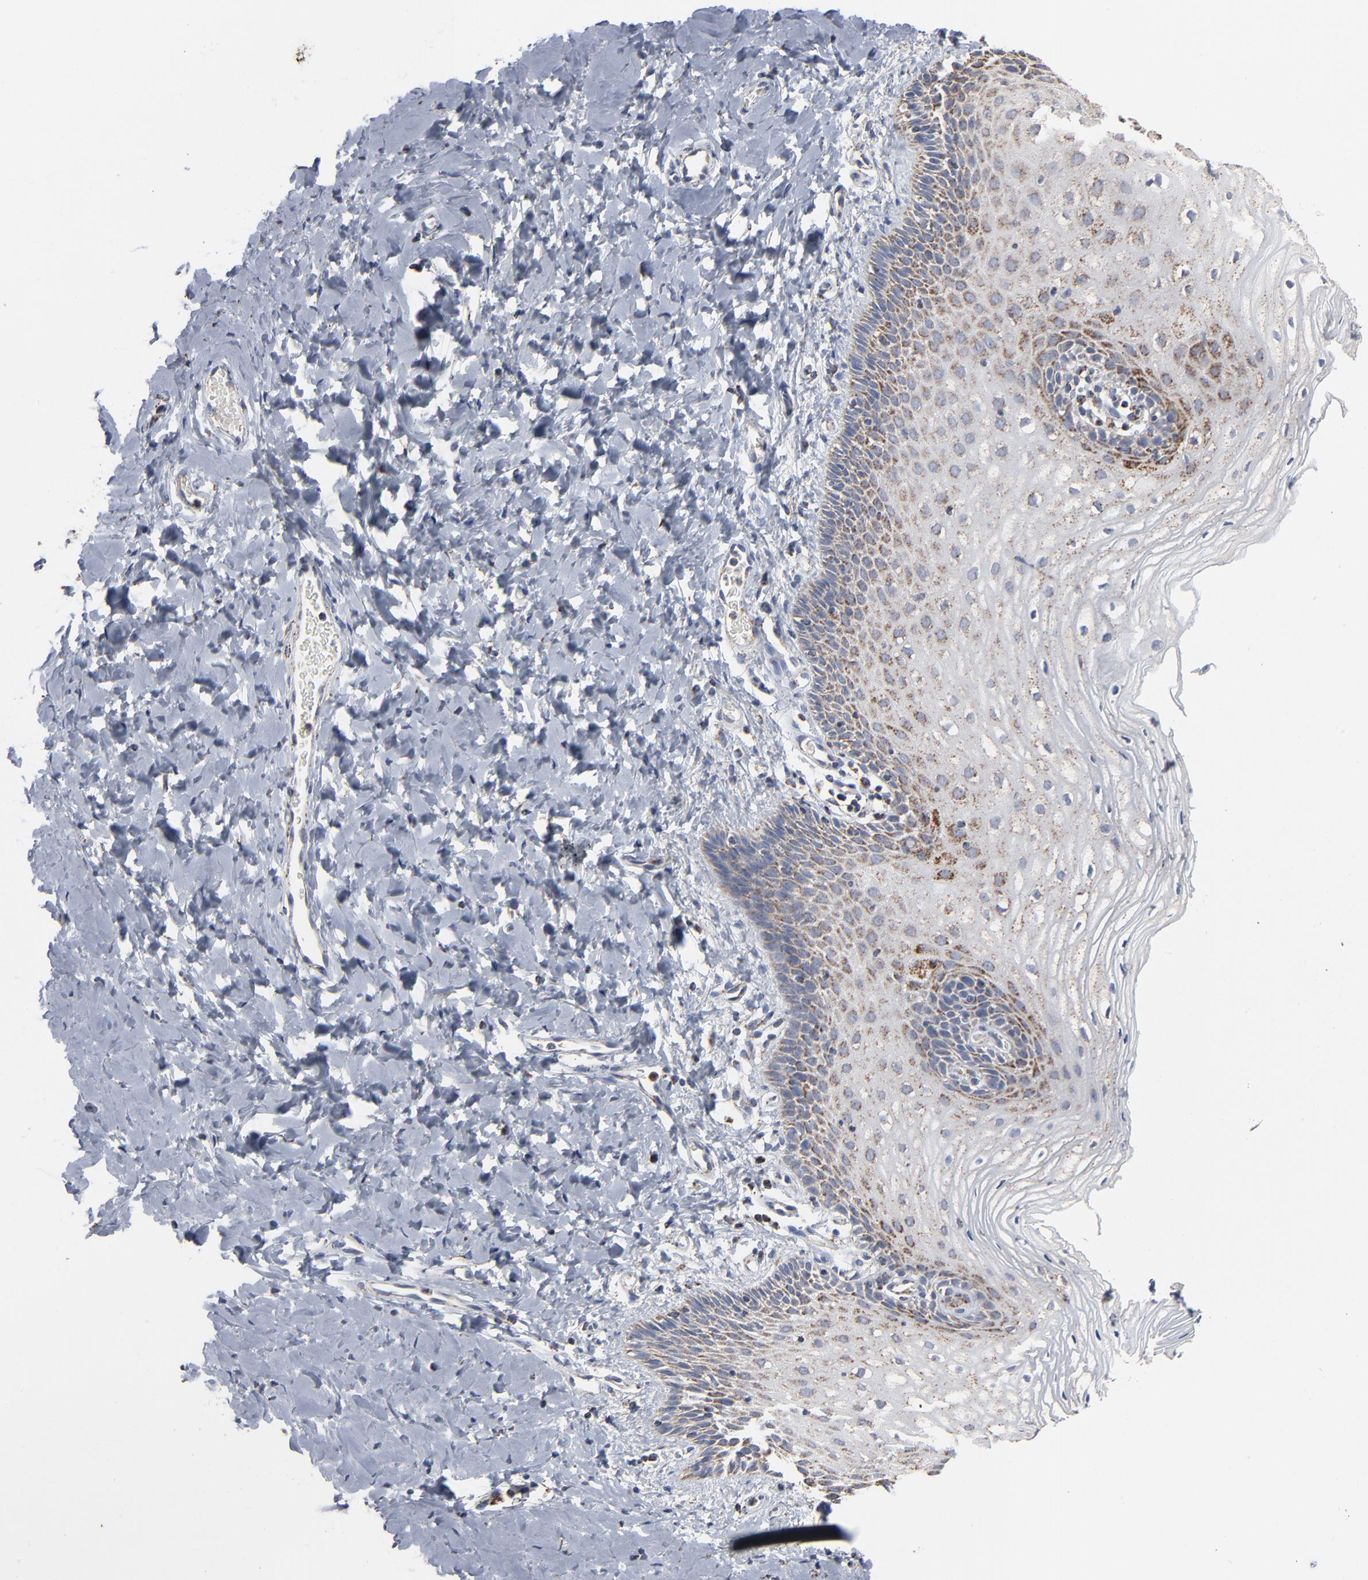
{"staining": {"intensity": "moderate", "quantity": "25%-75%", "location": "cytoplasmic/membranous"}, "tissue": "vagina", "cell_type": "Squamous epithelial cells", "image_type": "normal", "snomed": [{"axis": "morphology", "description": "Normal tissue, NOS"}, {"axis": "topography", "description": "Vagina"}], "caption": "Protein expression analysis of benign human vagina reveals moderate cytoplasmic/membranous expression in about 25%-75% of squamous epithelial cells. The staining is performed using DAB (3,3'-diaminobenzidine) brown chromogen to label protein expression. The nuclei are counter-stained blue using hematoxylin.", "gene": "UQCRC1", "patient": {"sex": "female", "age": 55}}